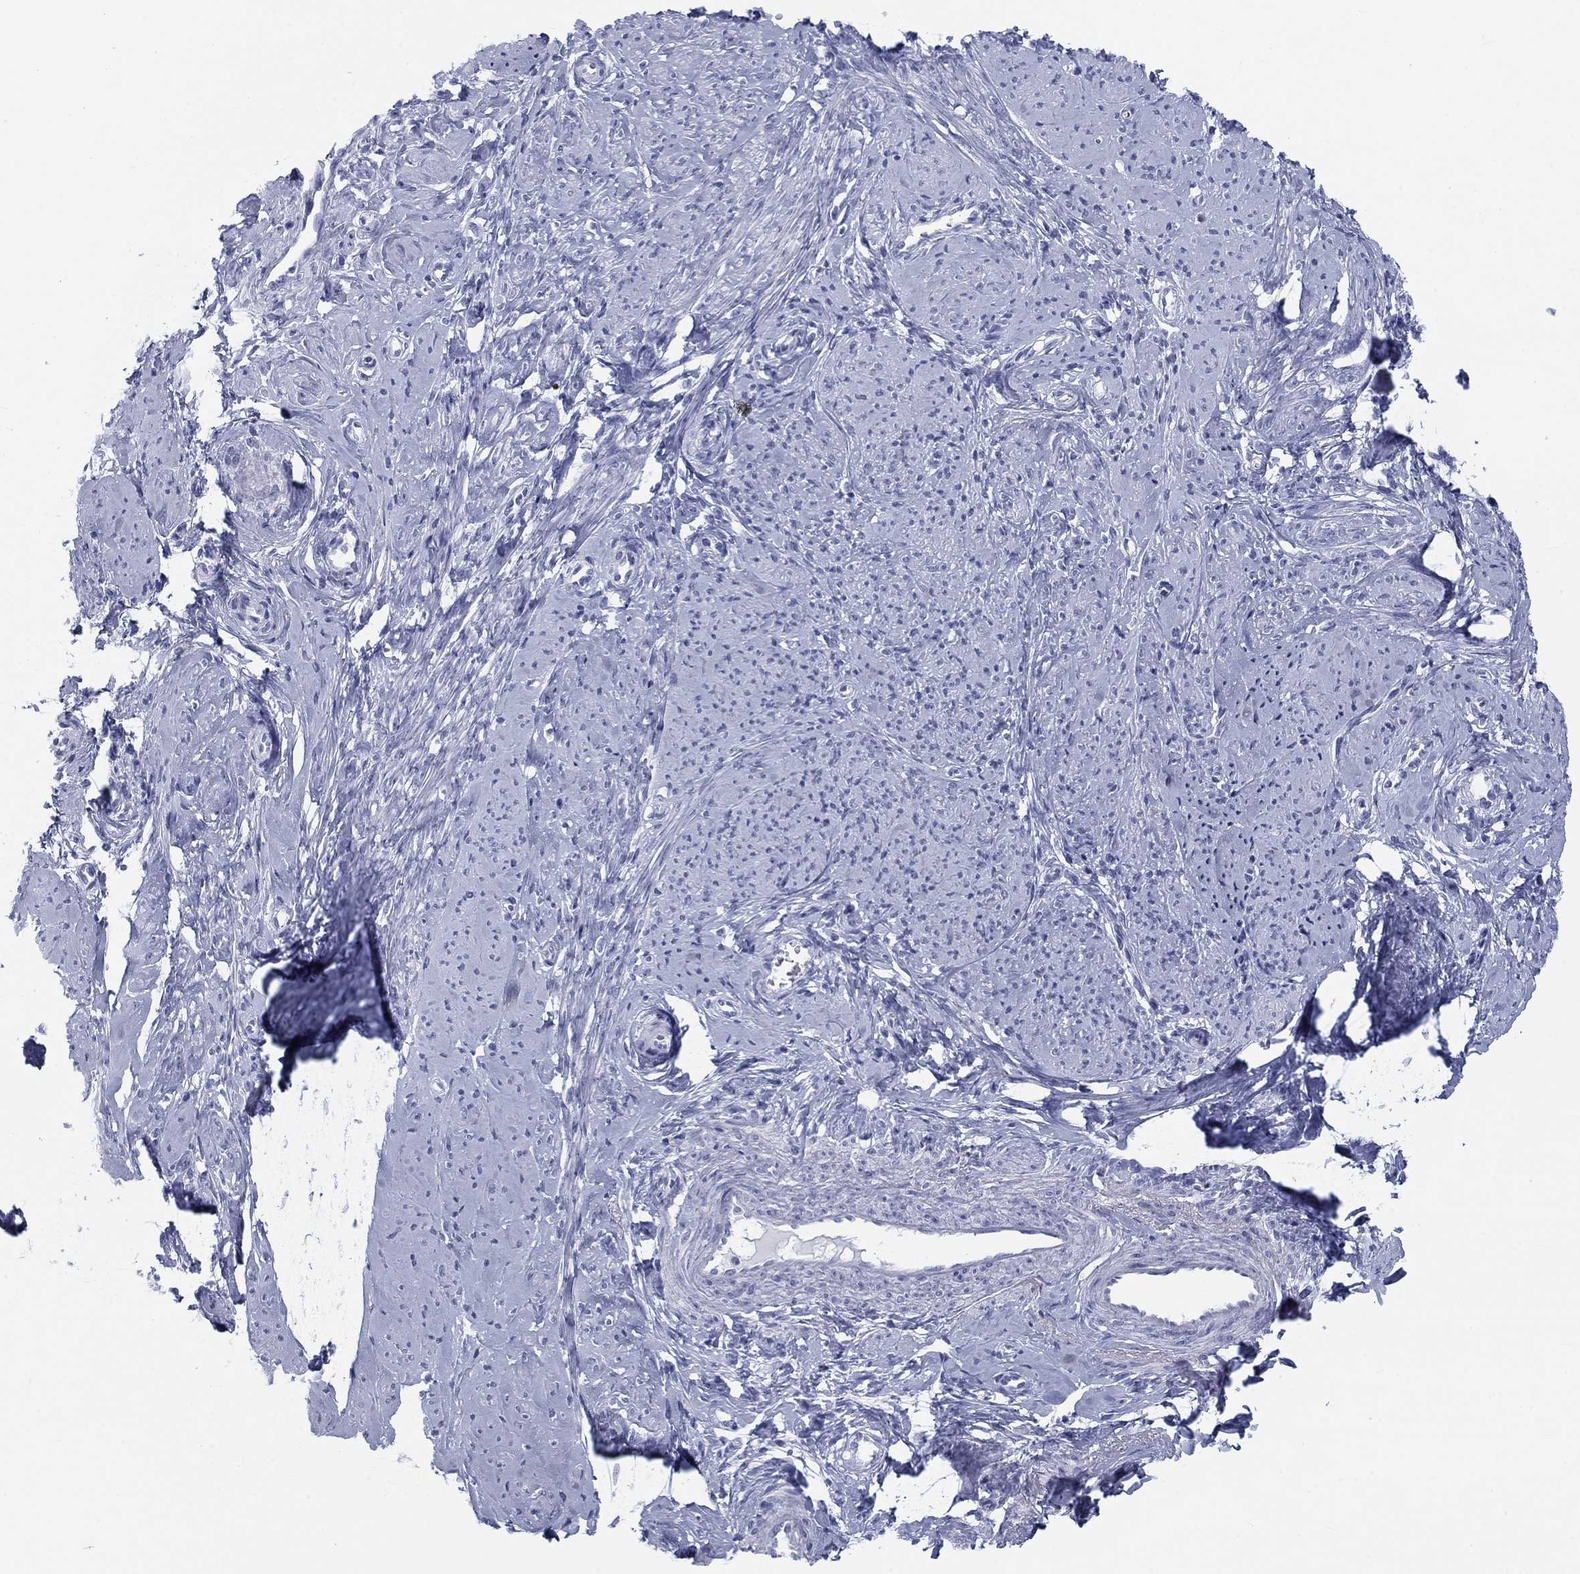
{"staining": {"intensity": "negative", "quantity": "none", "location": "none"}, "tissue": "smooth muscle", "cell_type": "Smooth muscle cells", "image_type": "normal", "snomed": [{"axis": "morphology", "description": "Normal tissue, NOS"}, {"axis": "topography", "description": "Smooth muscle"}], "caption": "DAB (3,3'-diaminobenzidine) immunohistochemical staining of unremarkable human smooth muscle exhibits no significant staining in smooth muscle cells.", "gene": "CALB1", "patient": {"sex": "female", "age": 48}}